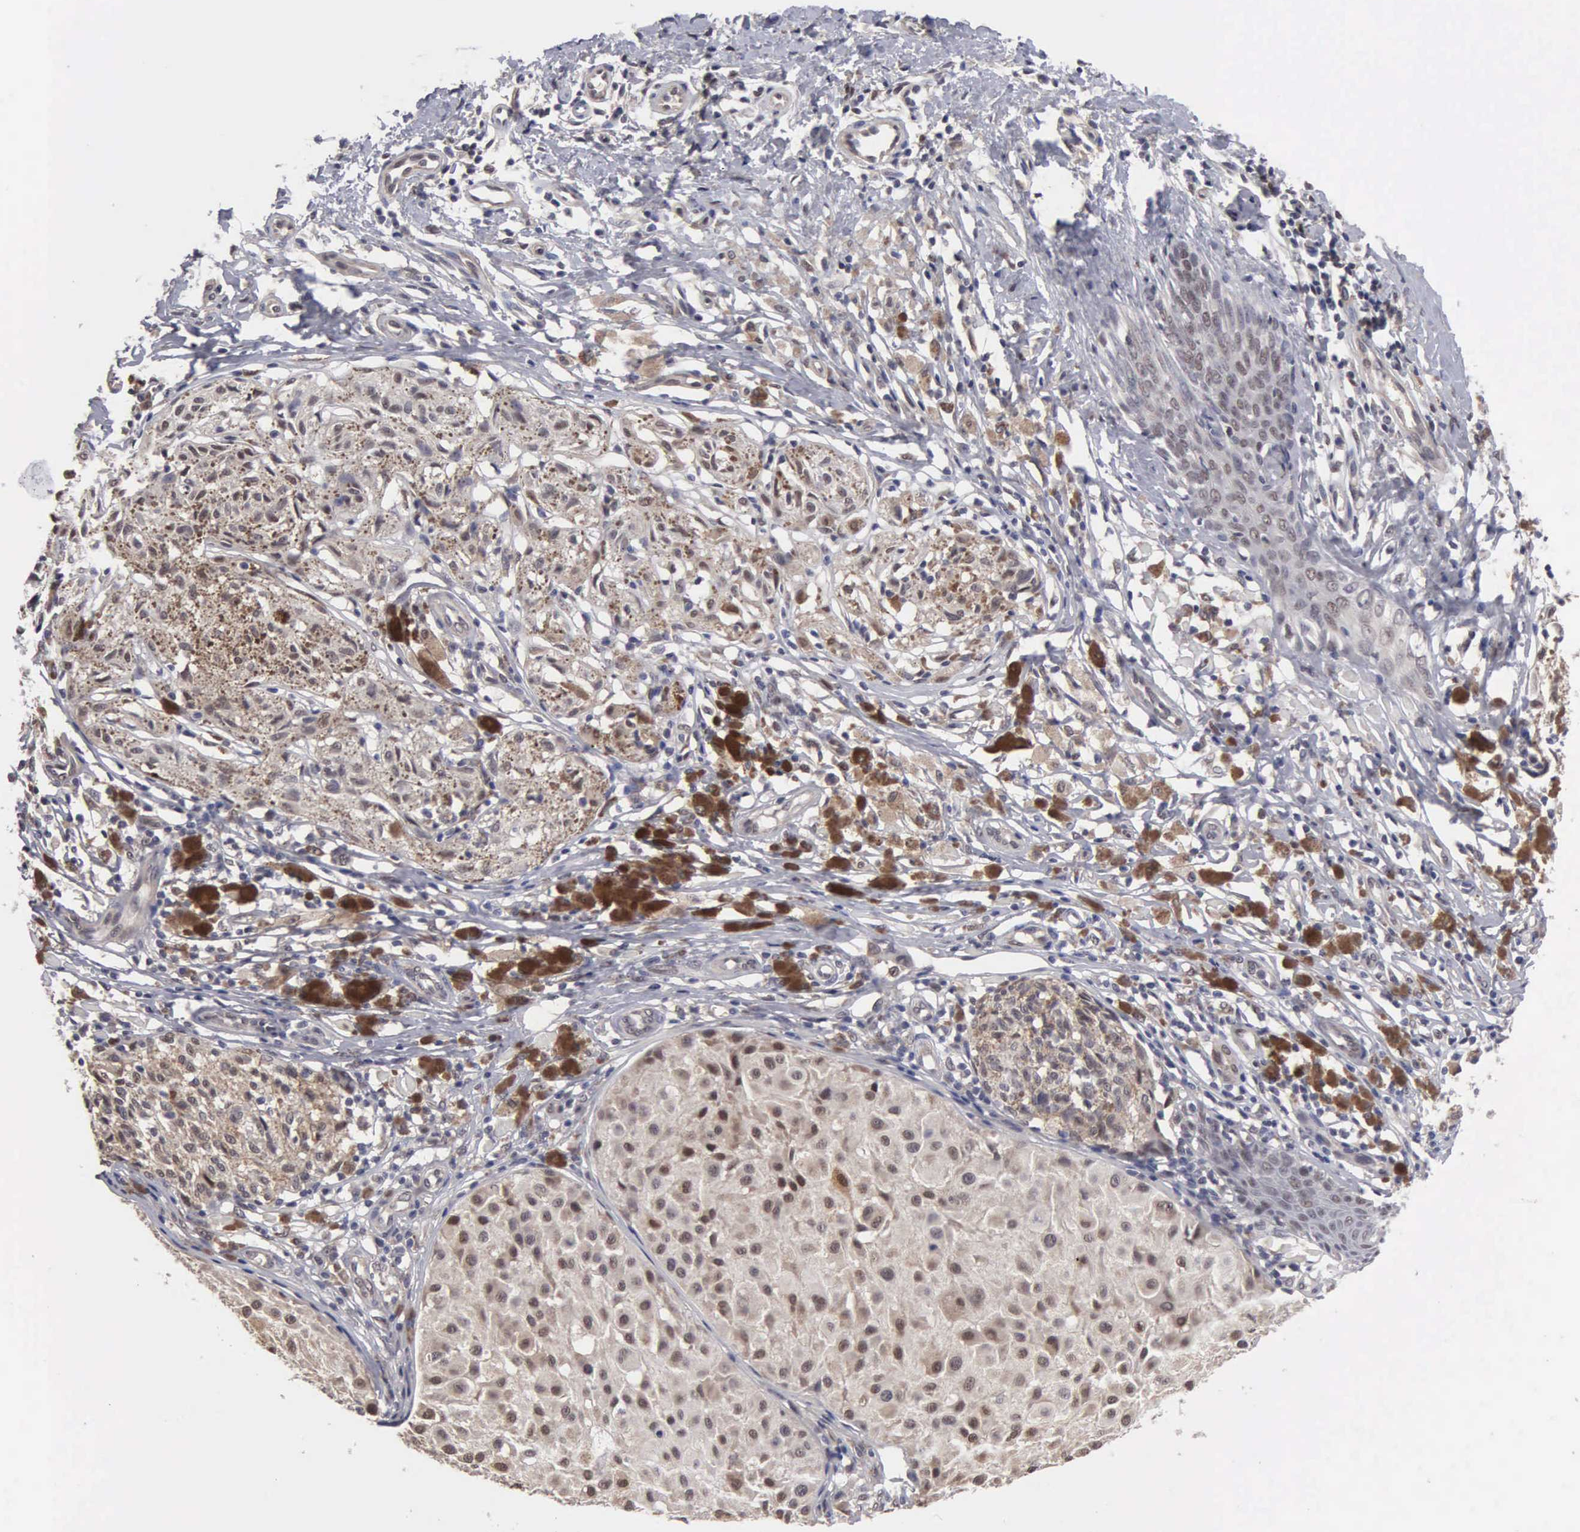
{"staining": {"intensity": "weak", "quantity": "25%-75%", "location": "cytoplasmic/membranous,nuclear"}, "tissue": "melanoma", "cell_type": "Tumor cells", "image_type": "cancer", "snomed": [{"axis": "morphology", "description": "Malignant melanoma, NOS"}, {"axis": "topography", "description": "Skin"}], "caption": "Human malignant melanoma stained with a brown dye exhibits weak cytoplasmic/membranous and nuclear positive staining in about 25%-75% of tumor cells.", "gene": "ZBTB33", "patient": {"sex": "male", "age": 36}}